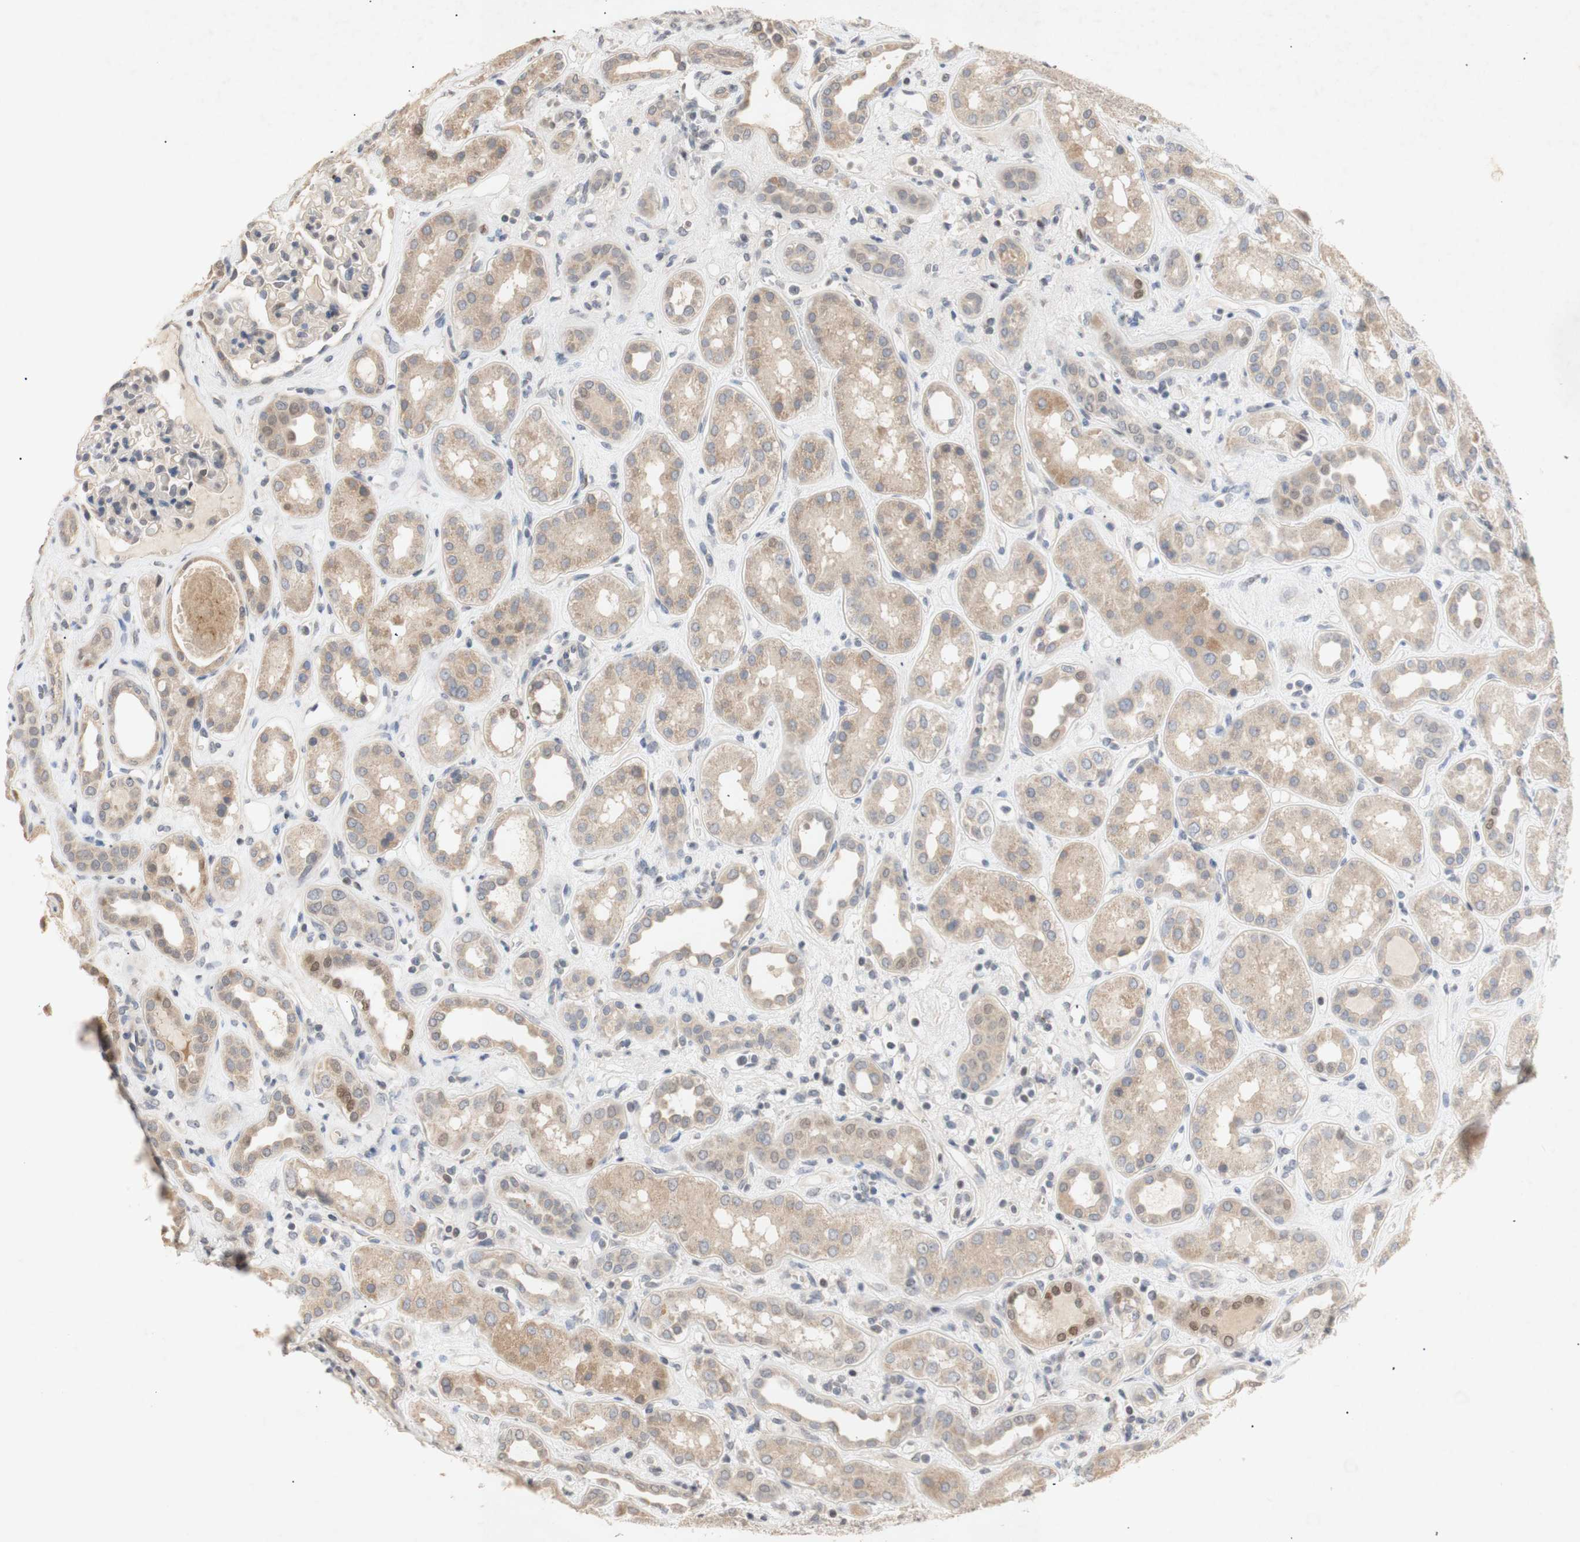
{"staining": {"intensity": "negative", "quantity": "none", "location": "none"}, "tissue": "kidney", "cell_type": "Cells in glomeruli", "image_type": "normal", "snomed": [{"axis": "morphology", "description": "Normal tissue, NOS"}, {"axis": "topography", "description": "Kidney"}], "caption": "IHC of unremarkable human kidney displays no expression in cells in glomeruli.", "gene": "FOSB", "patient": {"sex": "male", "age": 59}}